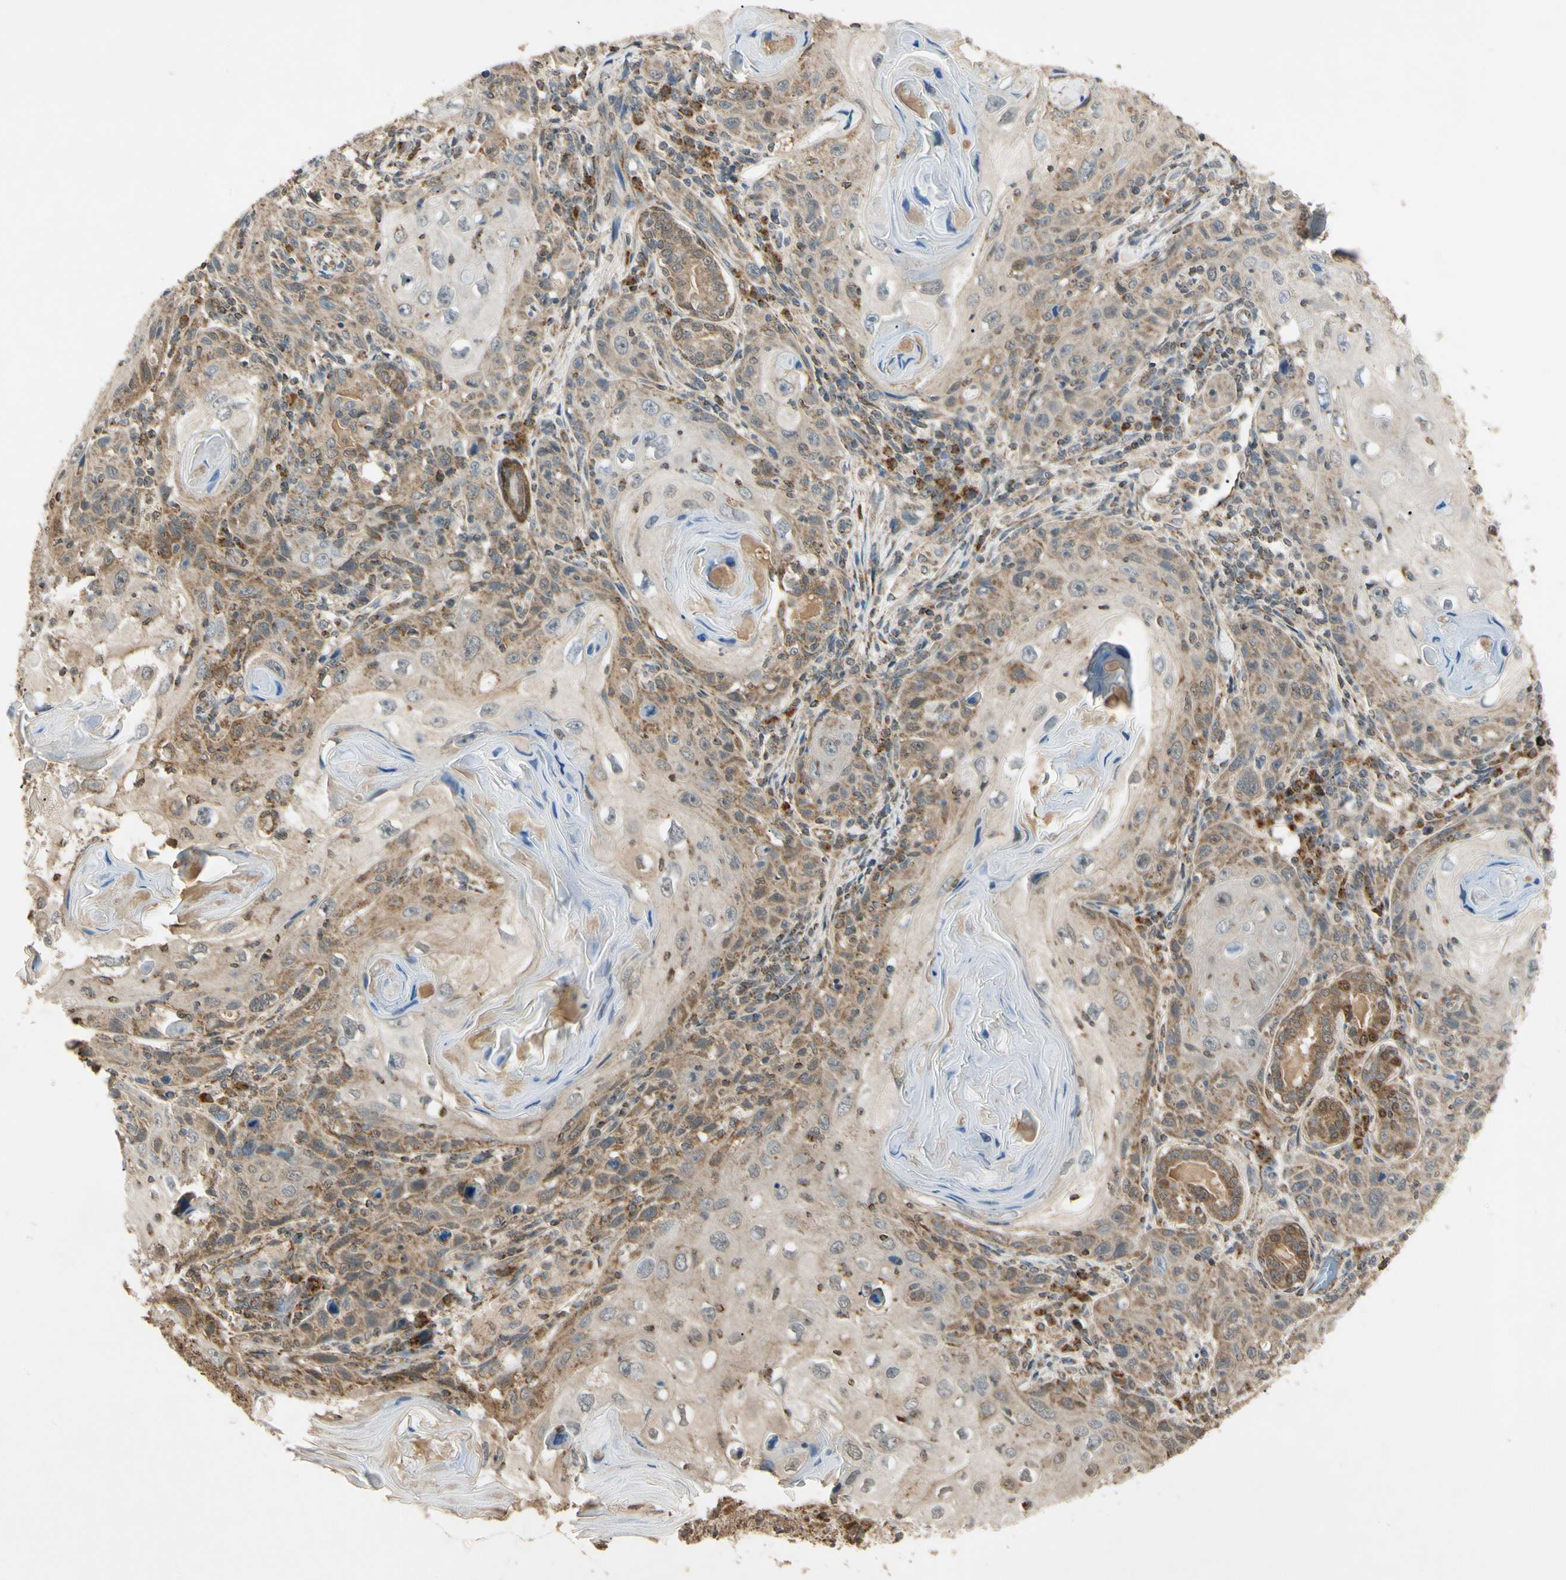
{"staining": {"intensity": "moderate", "quantity": ">75%", "location": "cytoplasmic/membranous"}, "tissue": "skin cancer", "cell_type": "Tumor cells", "image_type": "cancer", "snomed": [{"axis": "morphology", "description": "Squamous cell carcinoma, NOS"}, {"axis": "topography", "description": "Skin"}], "caption": "Protein analysis of skin squamous cell carcinoma tissue displays moderate cytoplasmic/membranous expression in about >75% of tumor cells. (IHC, brightfield microscopy, high magnification).", "gene": "PRDX5", "patient": {"sex": "female", "age": 88}}